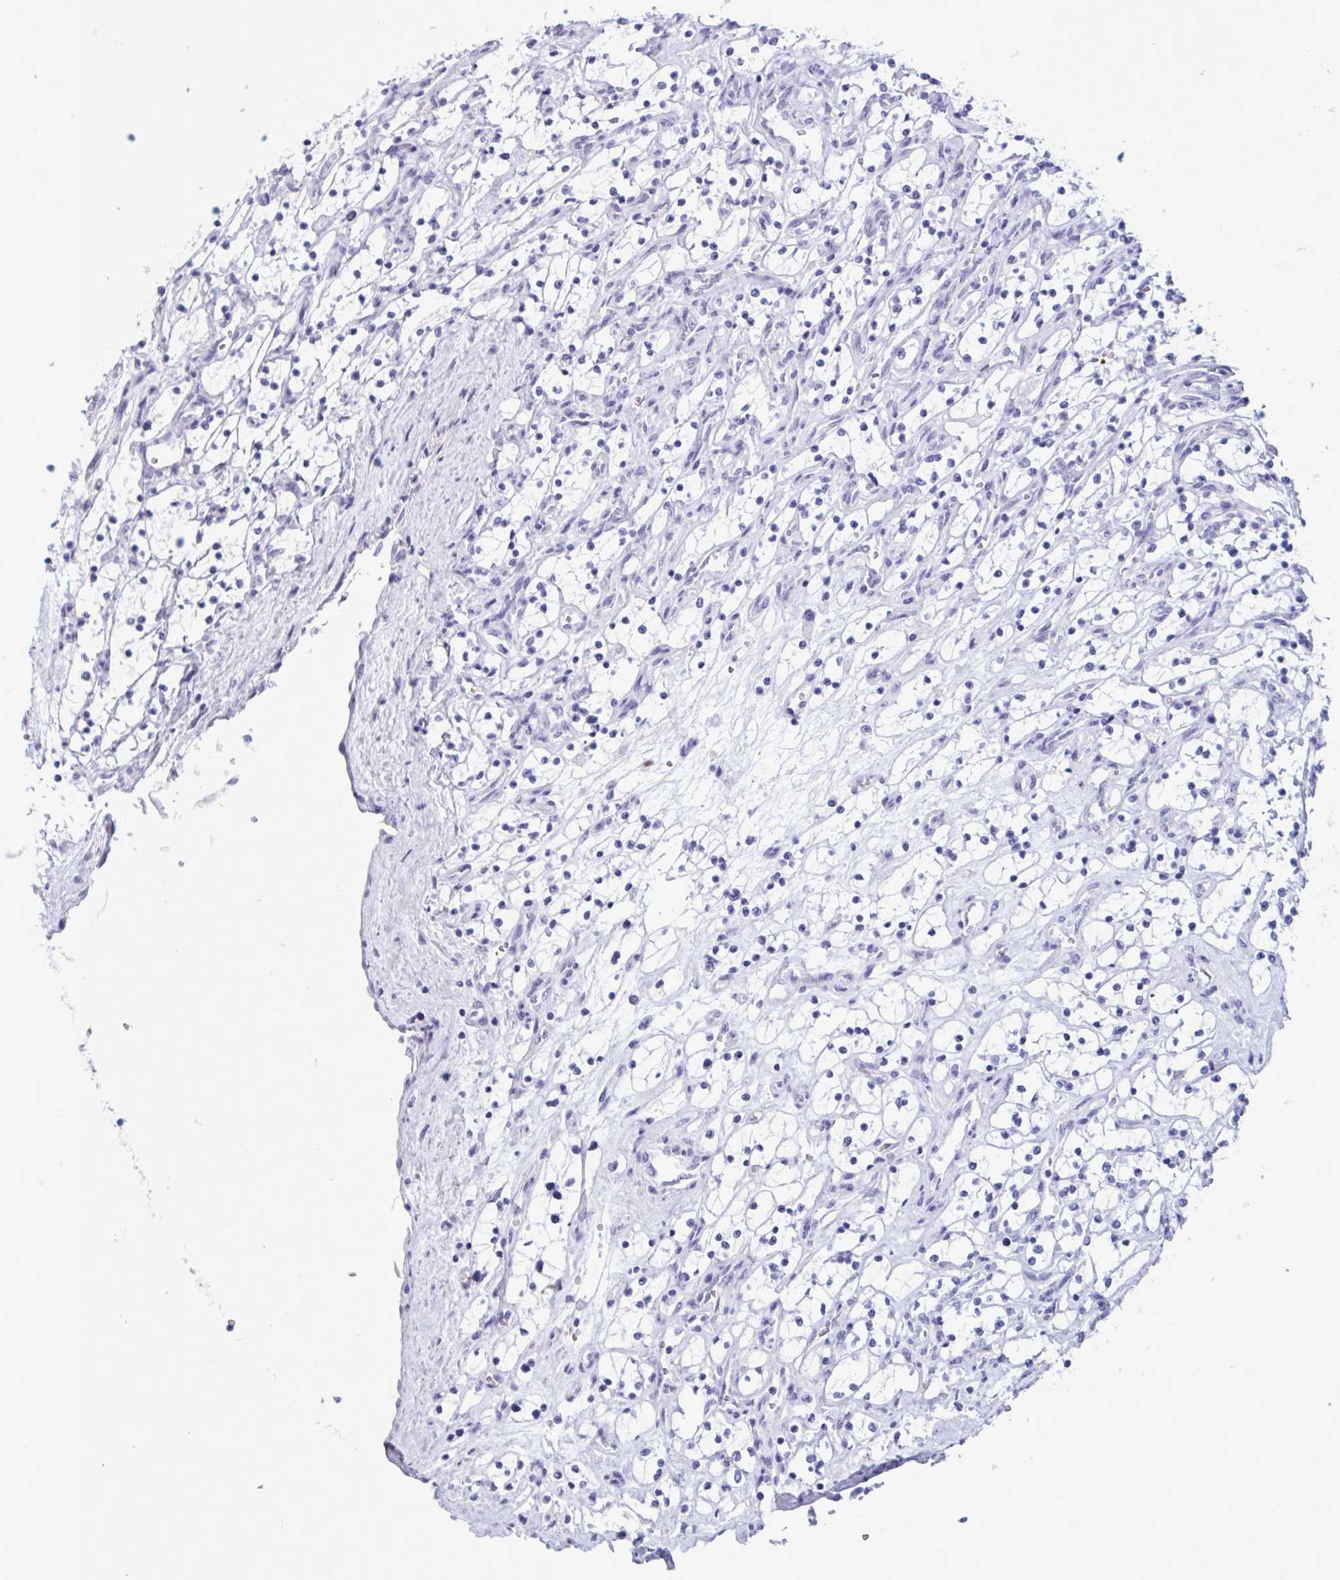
{"staining": {"intensity": "negative", "quantity": "none", "location": "none"}, "tissue": "renal cancer", "cell_type": "Tumor cells", "image_type": "cancer", "snomed": [{"axis": "morphology", "description": "Adenocarcinoma, NOS"}, {"axis": "topography", "description": "Kidney"}], "caption": "Protein analysis of adenocarcinoma (renal) shows no significant positivity in tumor cells.", "gene": "DOCK11", "patient": {"sex": "female", "age": 69}}